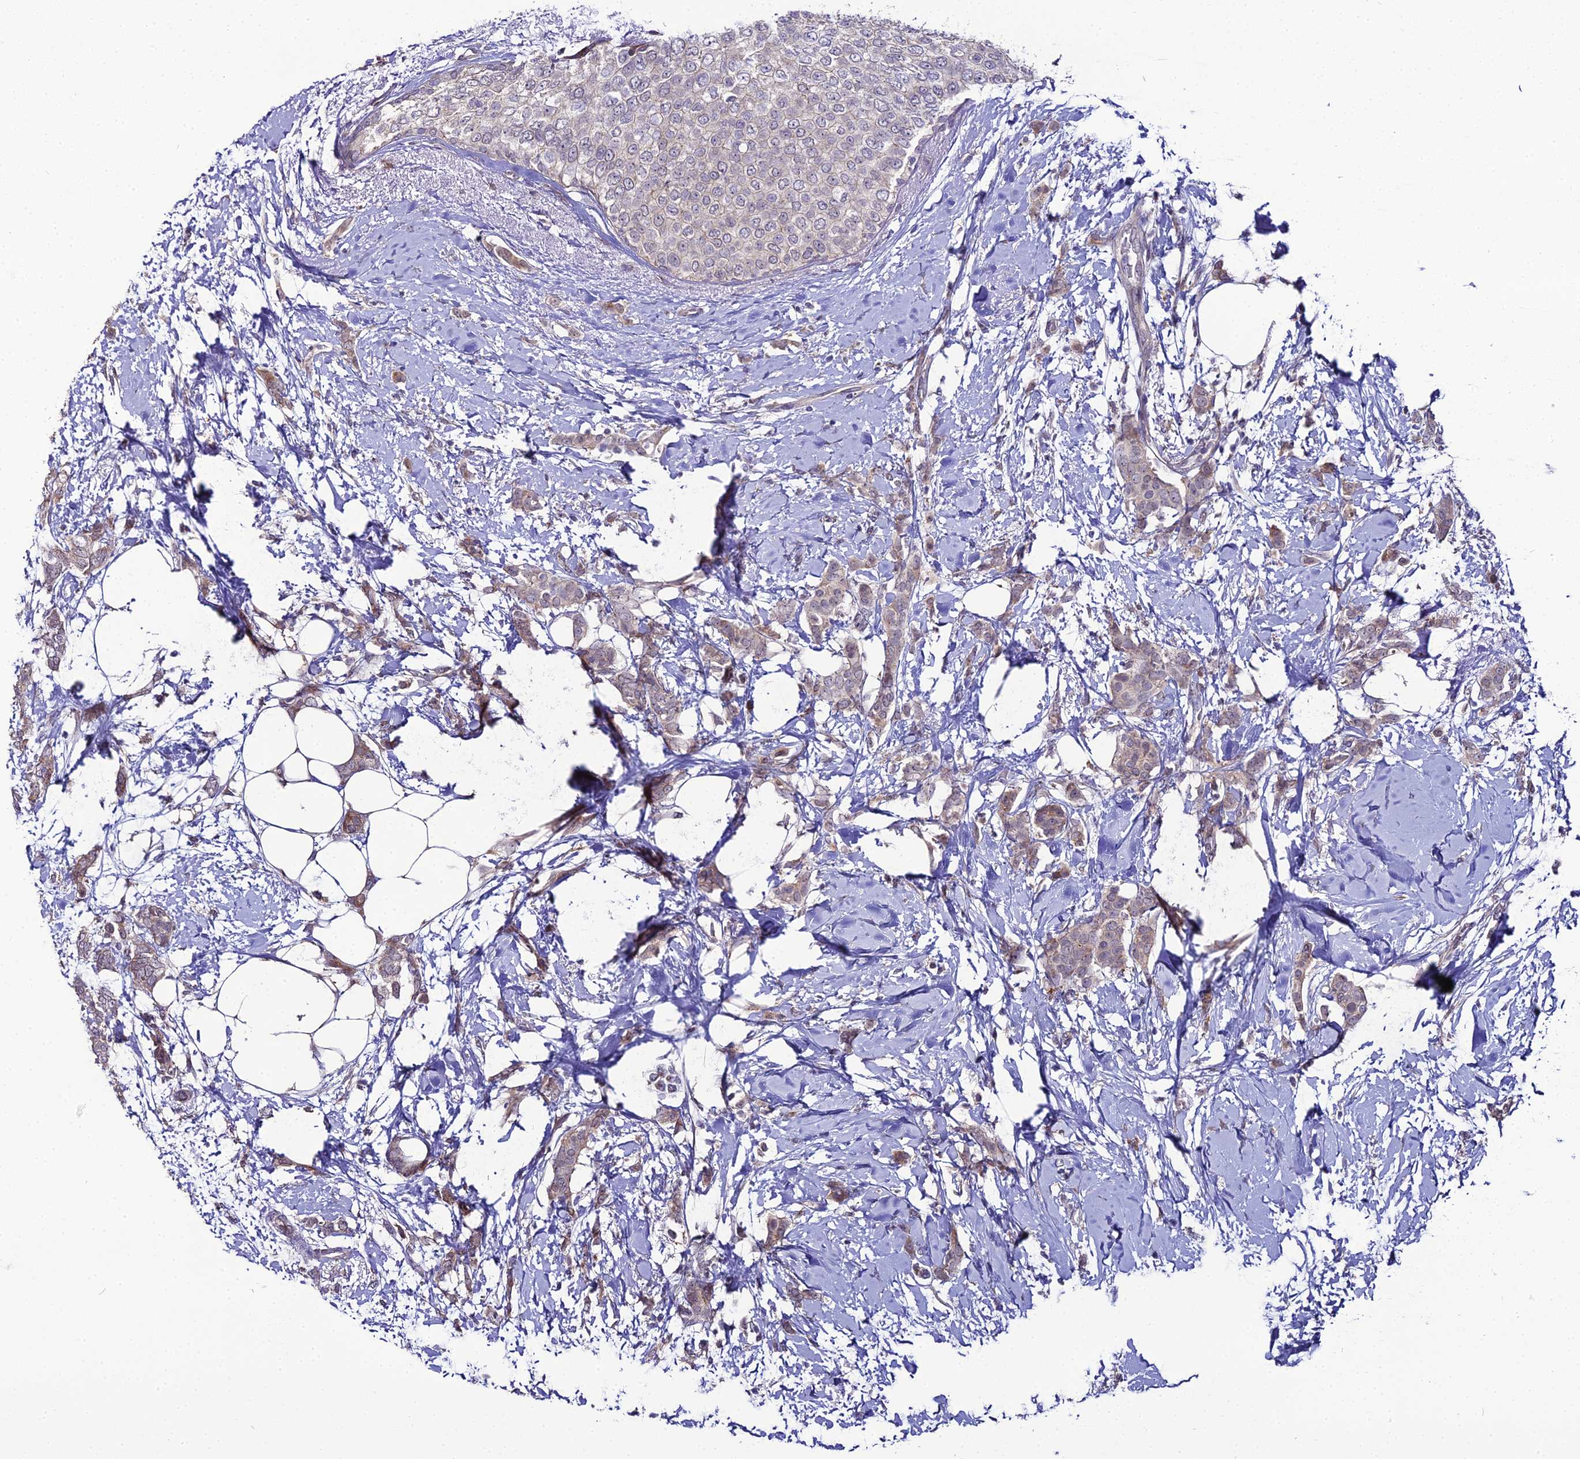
{"staining": {"intensity": "weak", "quantity": ">75%", "location": "cytoplasmic/membranous"}, "tissue": "breast cancer", "cell_type": "Tumor cells", "image_type": "cancer", "snomed": [{"axis": "morphology", "description": "Duct carcinoma"}, {"axis": "topography", "description": "Breast"}], "caption": "A micrograph of breast infiltrating ductal carcinoma stained for a protein shows weak cytoplasmic/membranous brown staining in tumor cells.", "gene": "TROAP", "patient": {"sex": "female", "age": 72}}